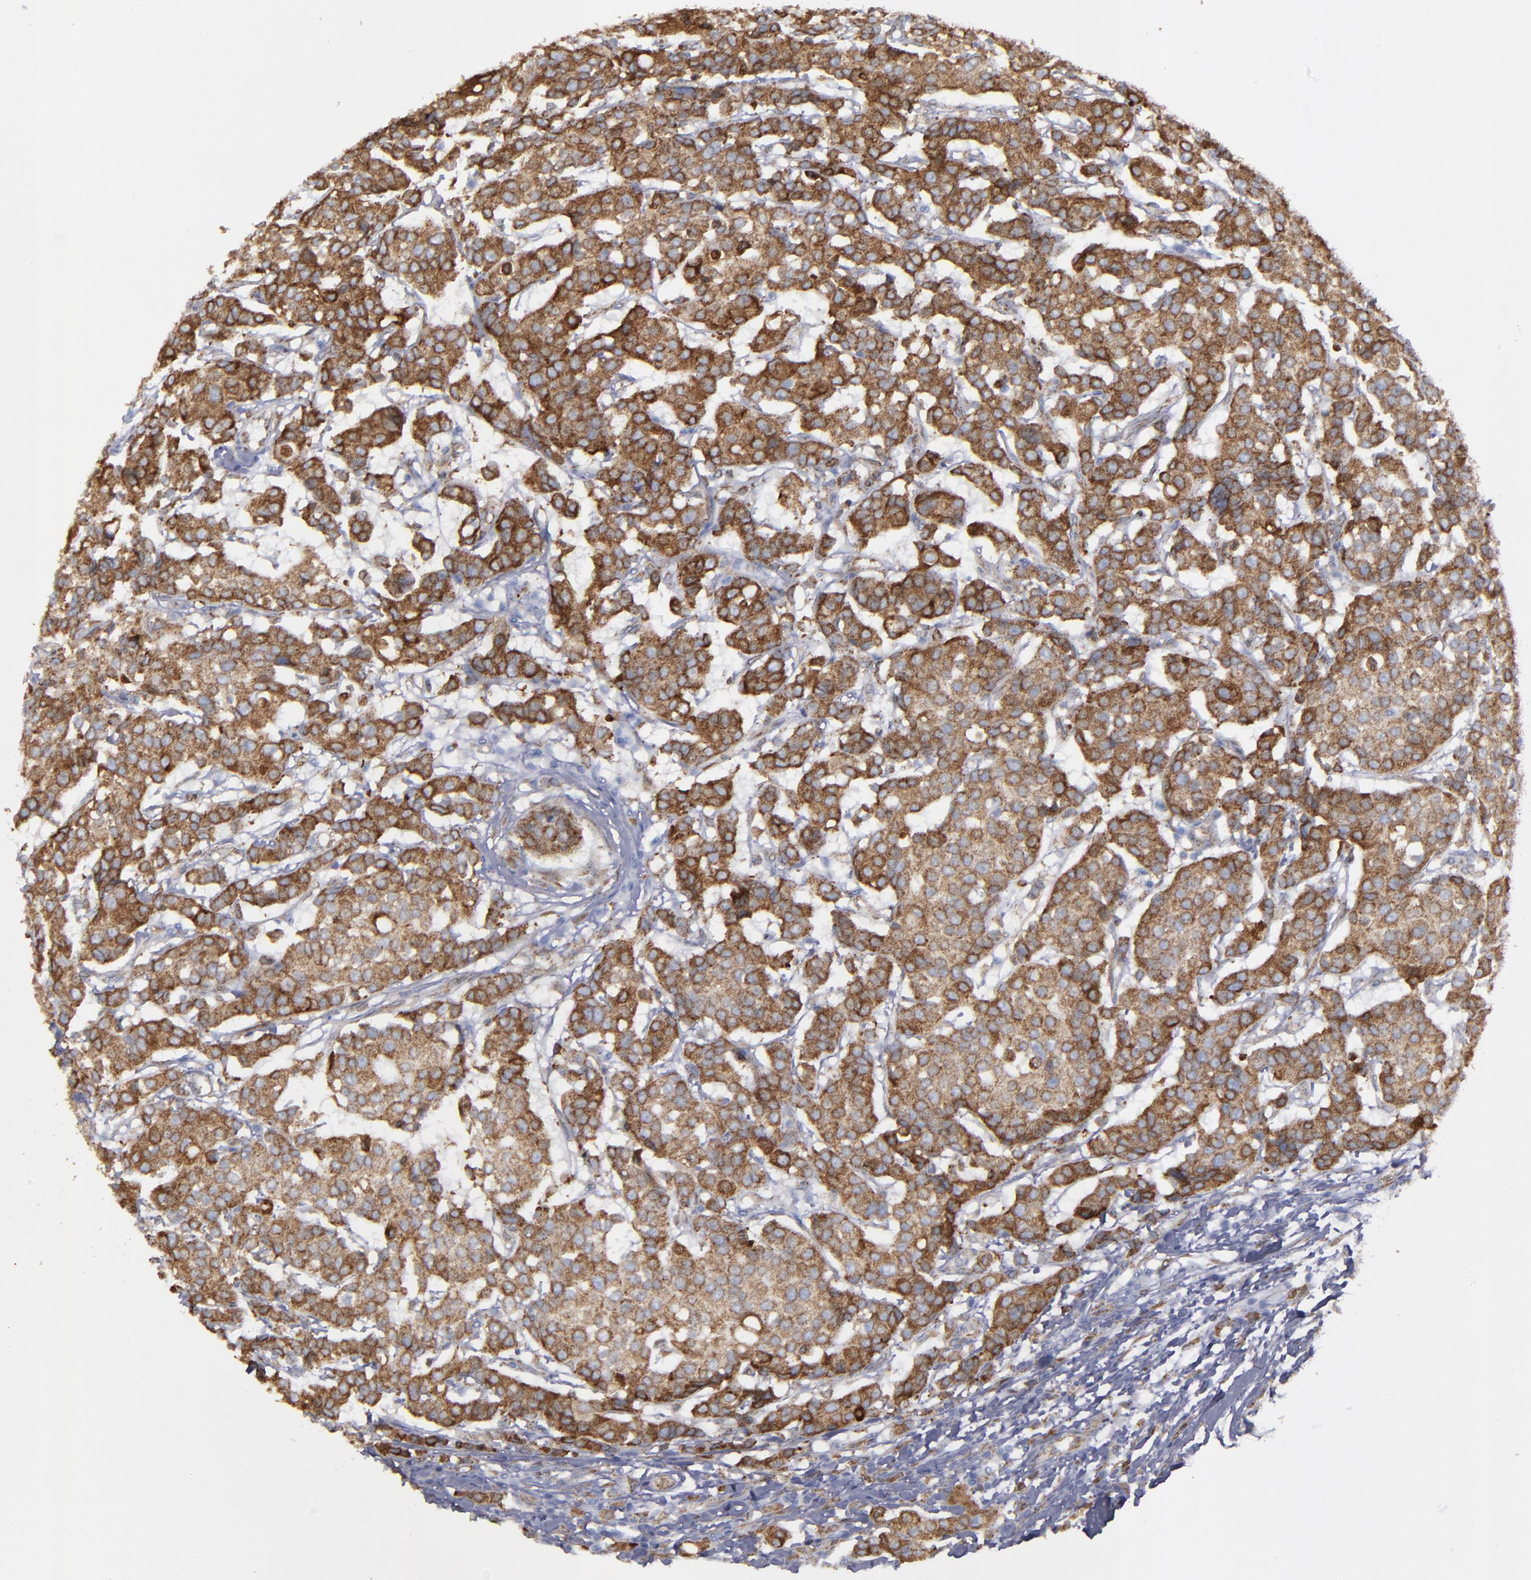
{"staining": {"intensity": "moderate", "quantity": ">75%", "location": "cytoplasmic/membranous"}, "tissue": "breast cancer", "cell_type": "Tumor cells", "image_type": "cancer", "snomed": [{"axis": "morphology", "description": "Duct carcinoma"}, {"axis": "topography", "description": "Breast"}], "caption": "High-magnification brightfield microscopy of breast cancer (infiltrating ductal carcinoma) stained with DAB (3,3'-diaminobenzidine) (brown) and counterstained with hematoxylin (blue). tumor cells exhibit moderate cytoplasmic/membranous positivity is identified in about>75% of cells. (DAB IHC, brown staining for protein, blue staining for nuclei).", "gene": "ERLIN2", "patient": {"sex": "female", "age": 27}}